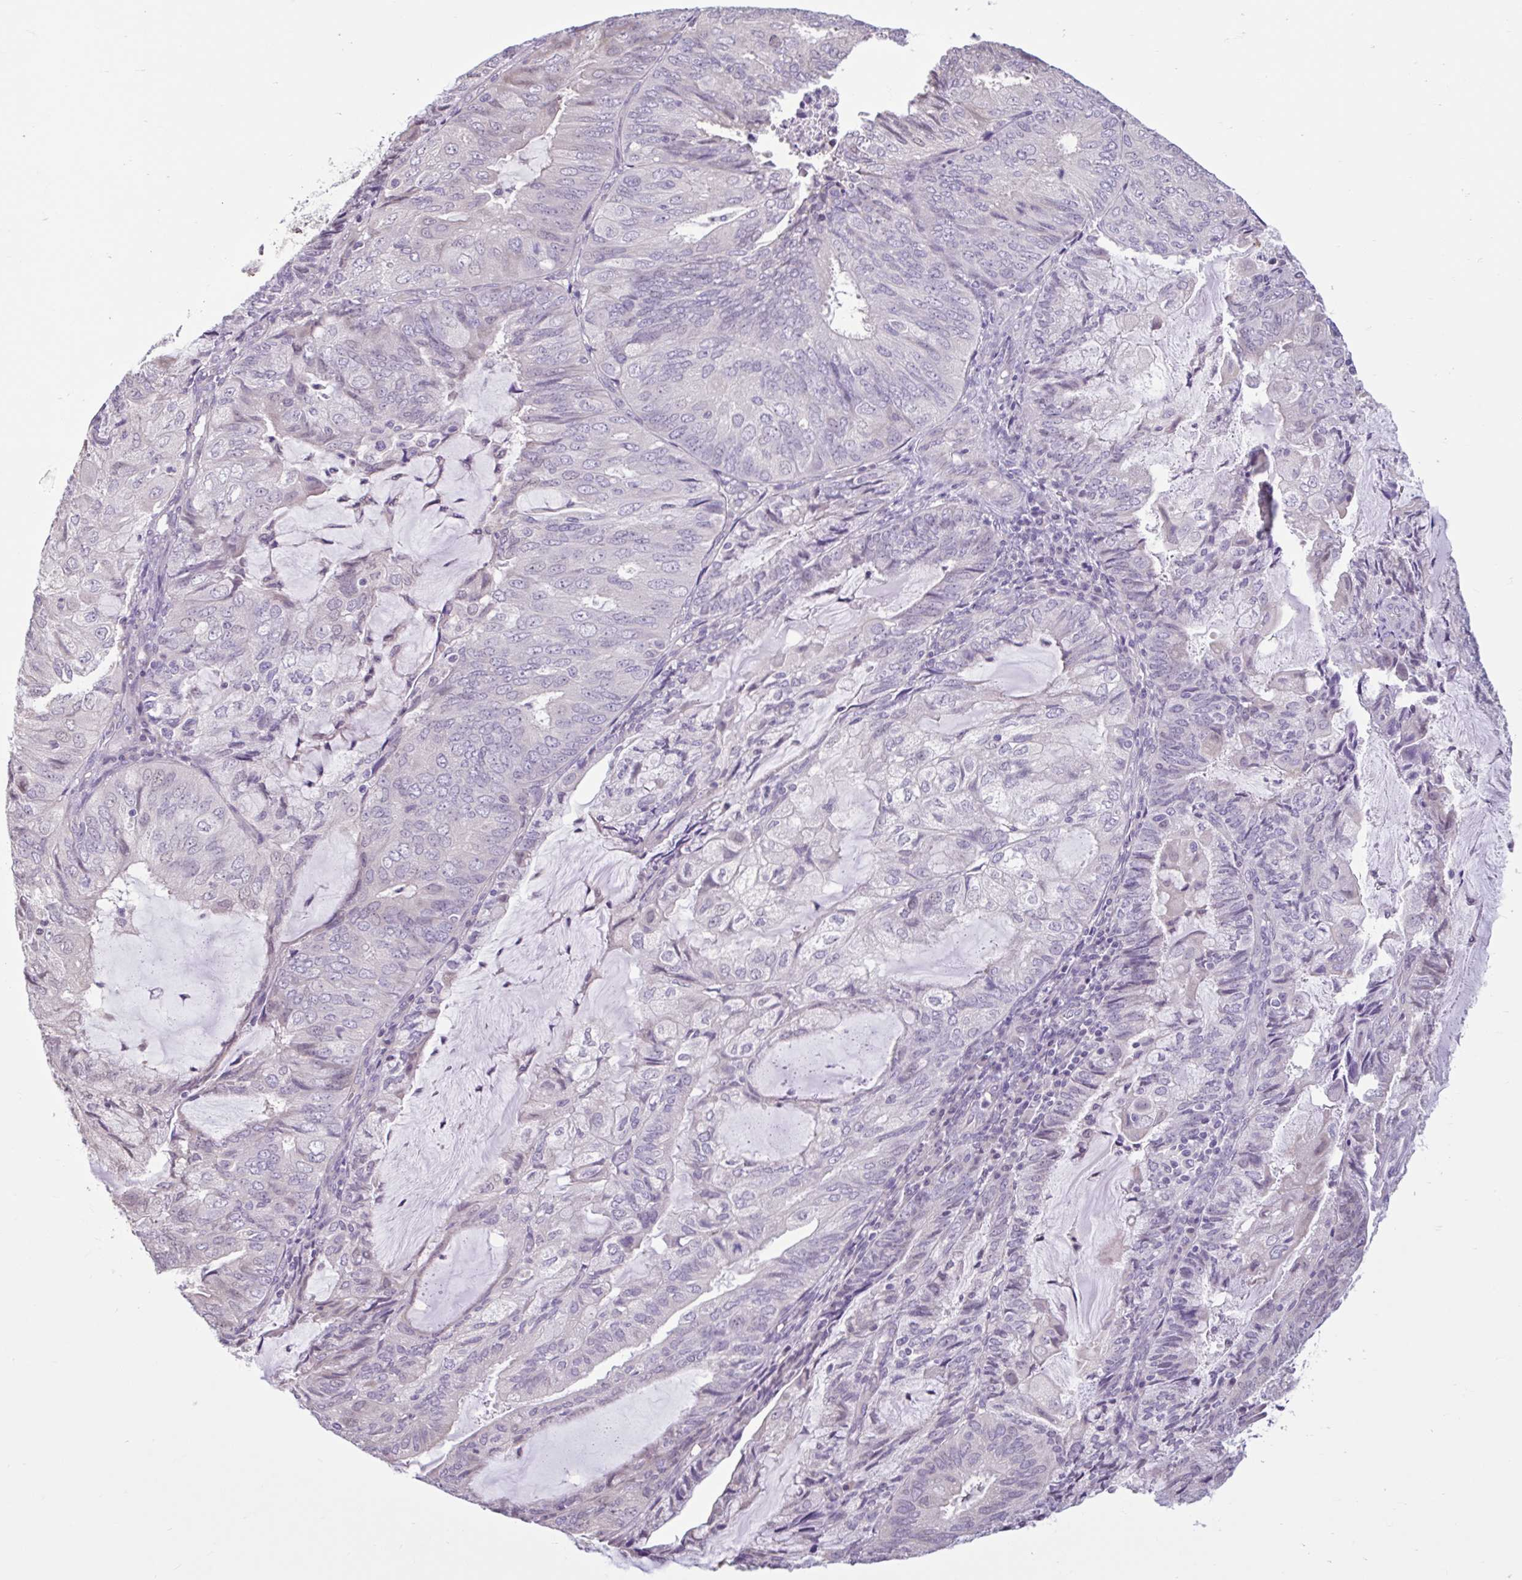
{"staining": {"intensity": "negative", "quantity": "none", "location": "none"}, "tissue": "endometrial cancer", "cell_type": "Tumor cells", "image_type": "cancer", "snomed": [{"axis": "morphology", "description": "Adenocarcinoma, NOS"}, {"axis": "topography", "description": "Endometrium"}], "caption": "The micrograph displays no significant staining in tumor cells of adenocarcinoma (endometrial).", "gene": "CDH19", "patient": {"sex": "female", "age": 81}}